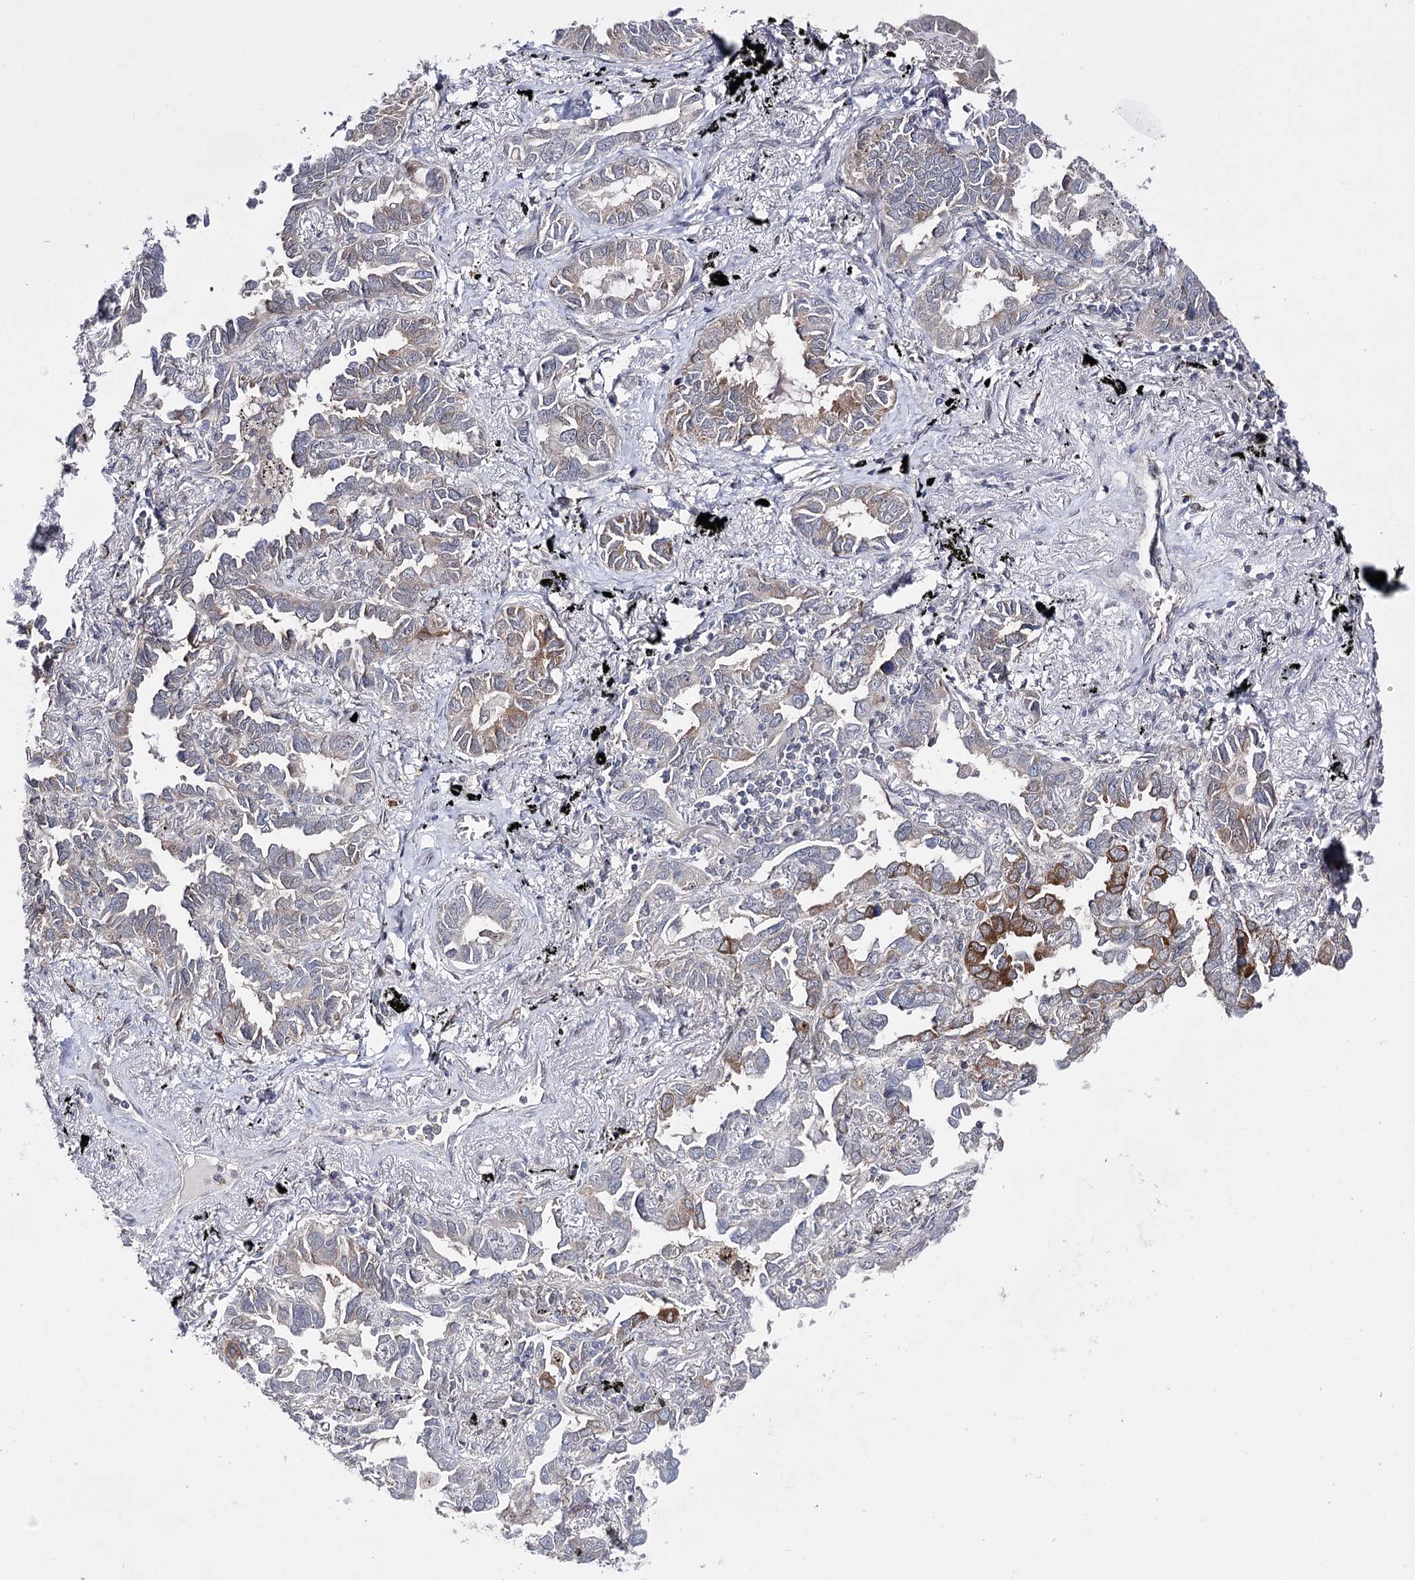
{"staining": {"intensity": "moderate", "quantity": "<25%", "location": "cytoplasmic/membranous"}, "tissue": "lung cancer", "cell_type": "Tumor cells", "image_type": "cancer", "snomed": [{"axis": "morphology", "description": "Adenocarcinoma, NOS"}, {"axis": "topography", "description": "Lung"}], "caption": "Brown immunohistochemical staining in adenocarcinoma (lung) shows moderate cytoplasmic/membranous expression in approximately <25% of tumor cells.", "gene": "HSD11B2", "patient": {"sex": "male", "age": 67}}